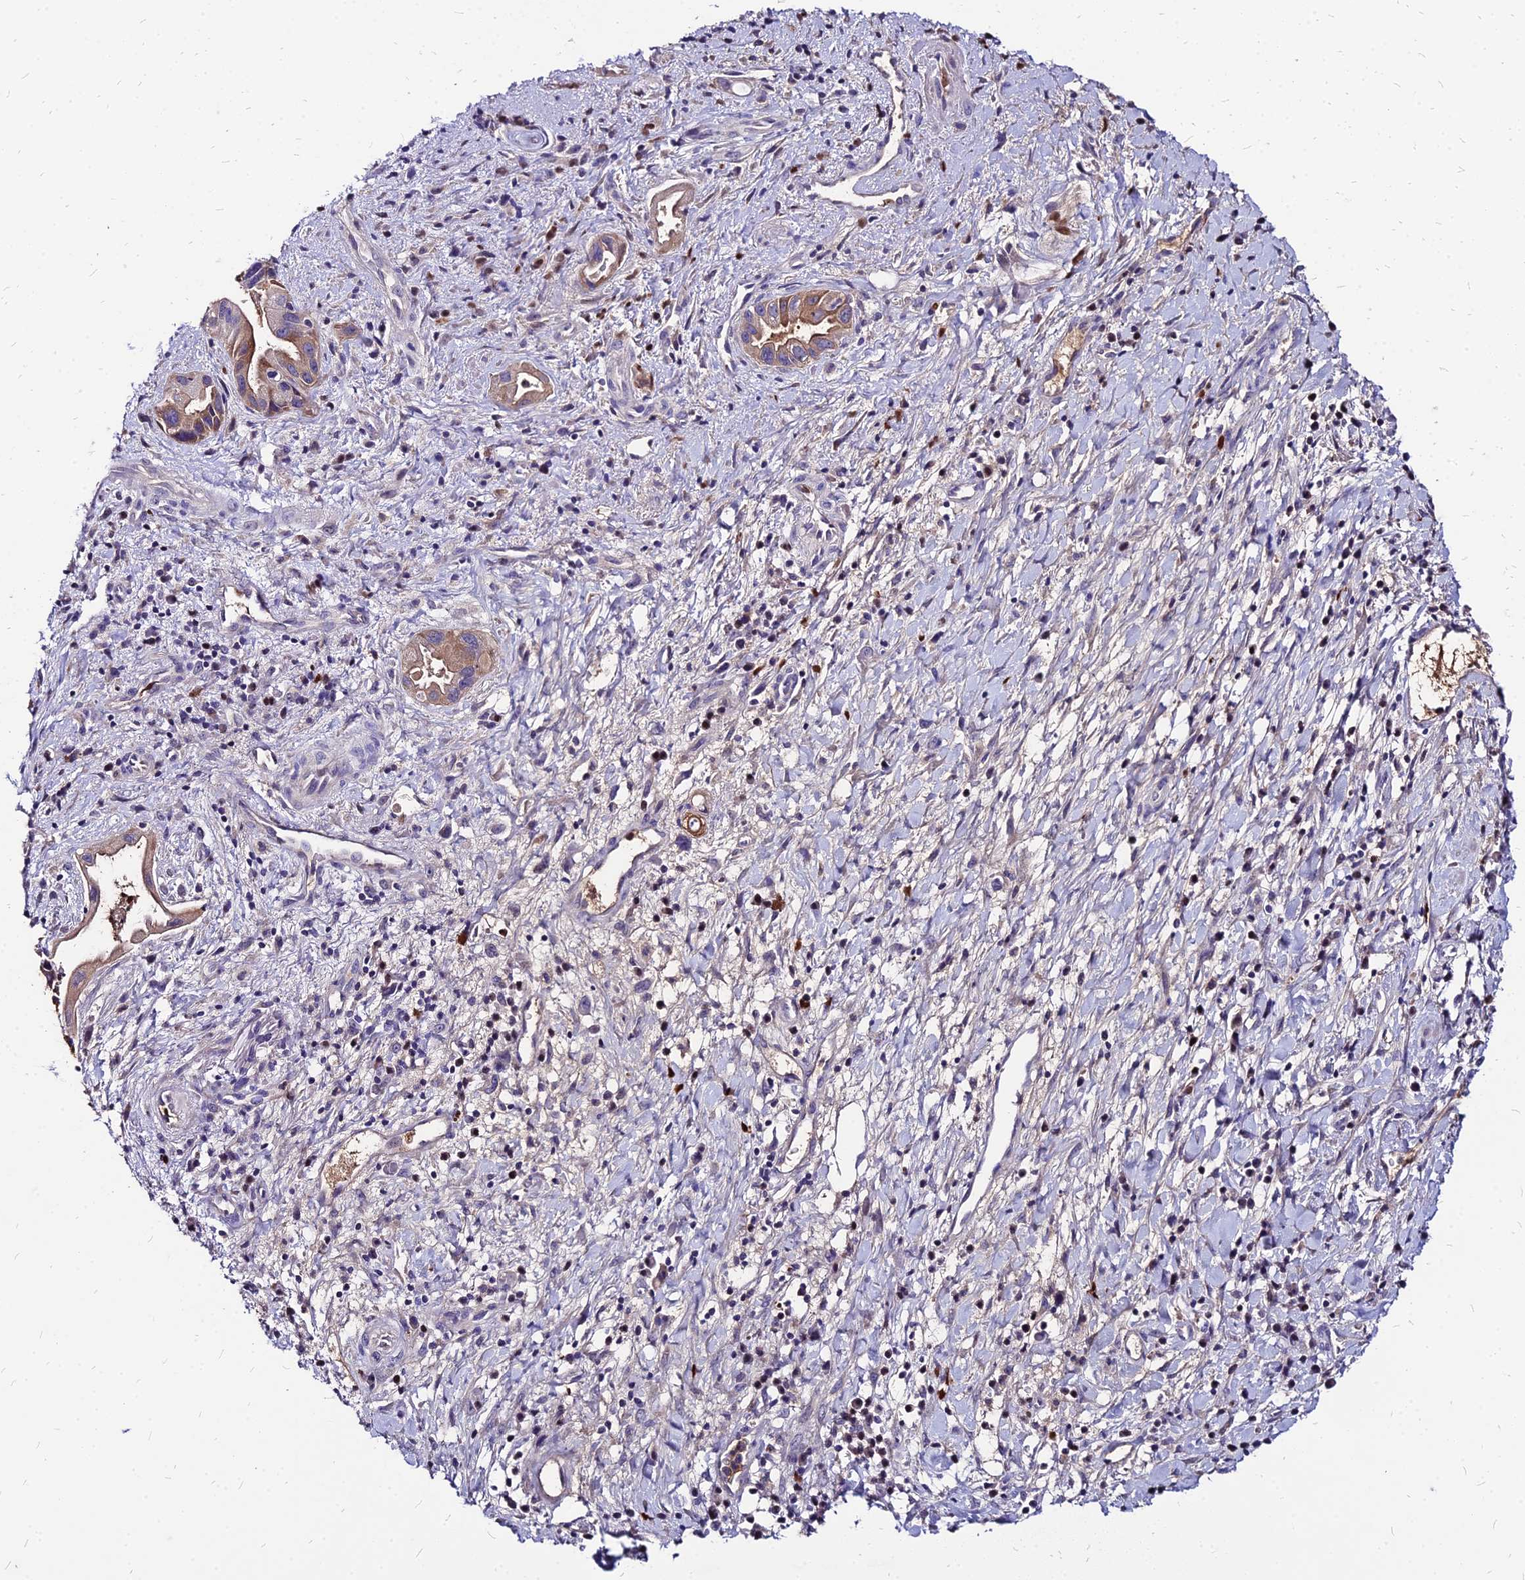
{"staining": {"intensity": "moderate", "quantity": ">75%", "location": "cytoplasmic/membranous"}, "tissue": "pancreatic cancer", "cell_type": "Tumor cells", "image_type": "cancer", "snomed": [{"axis": "morphology", "description": "Adenocarcinoma, NOS"}, {"axis": "topography", "description": "Pancreas"}], "caption": "Immunohistochemistry of pancreatic cancer (adenocarcinoma) reveals medium levels of moderate cytoplasmic/membranous expression in approximately >75% of tumor cells.", "gene": "ACSM6", "patient": {"sex": "female", "age": 77}}